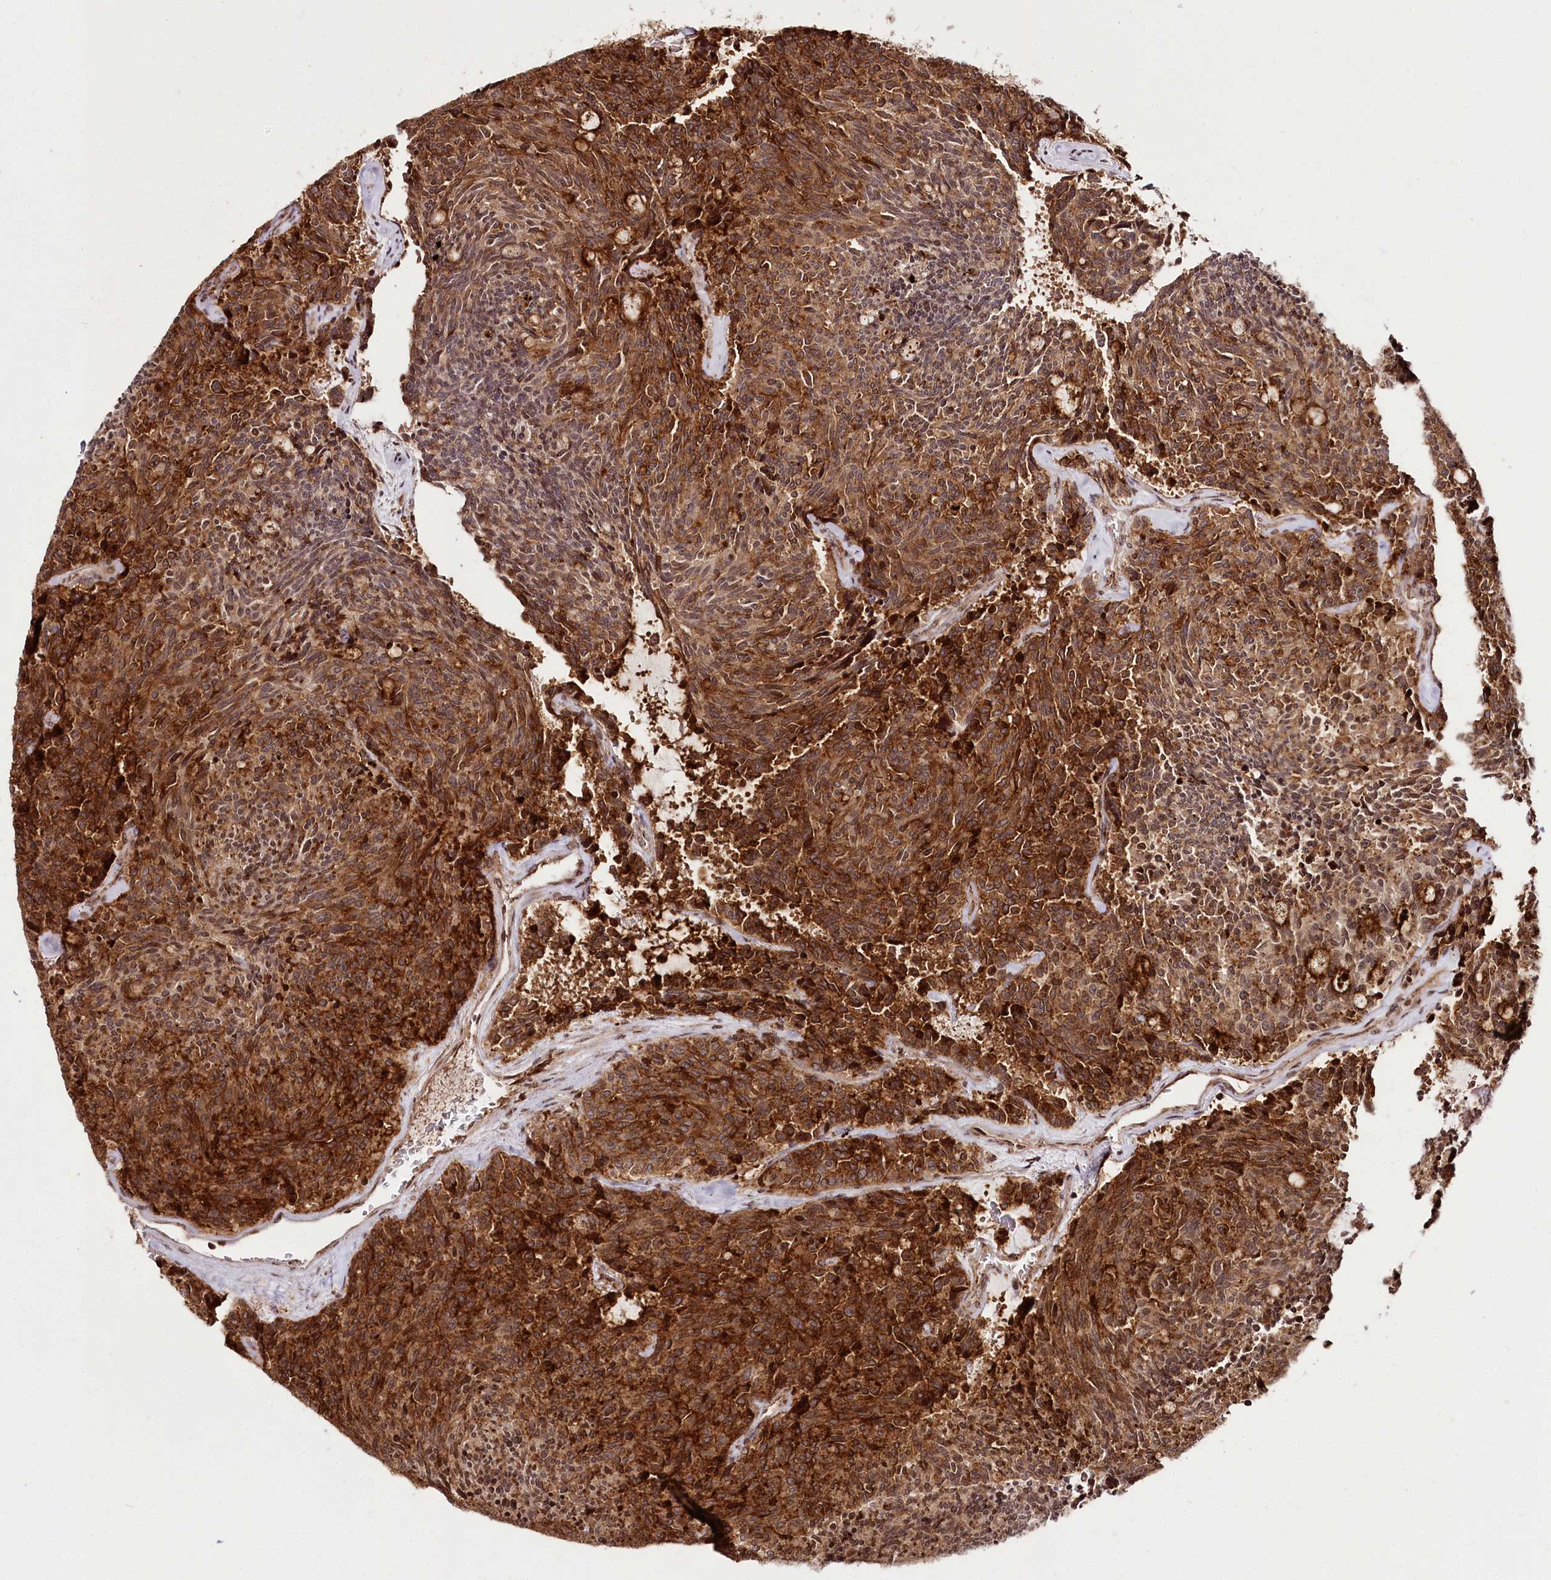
{"staining": {"intensity": "strong", "quantity": ">75%", "location": "cytoplasmic/membranous,nuclear"}, "tissue": "carcinoid", "cell_type": "Tumor cells", "image_type": "cancer", "snomed": [{"axis": "morphology", "description": "Carcinoid, malignant, NOS"}, {"axis": "topography", "description": "Pancreas"}], "caption": "A high-resolution photomicrograph shows immunohistochemistry (IHC) staining of carcinoid (malignant), which reveals strong cytoplasmic/membranous and nuclear positivity in about >75% of tumor cells.", "gene": "HOXC8", "patient": {"sex": "female", "age": 54}}